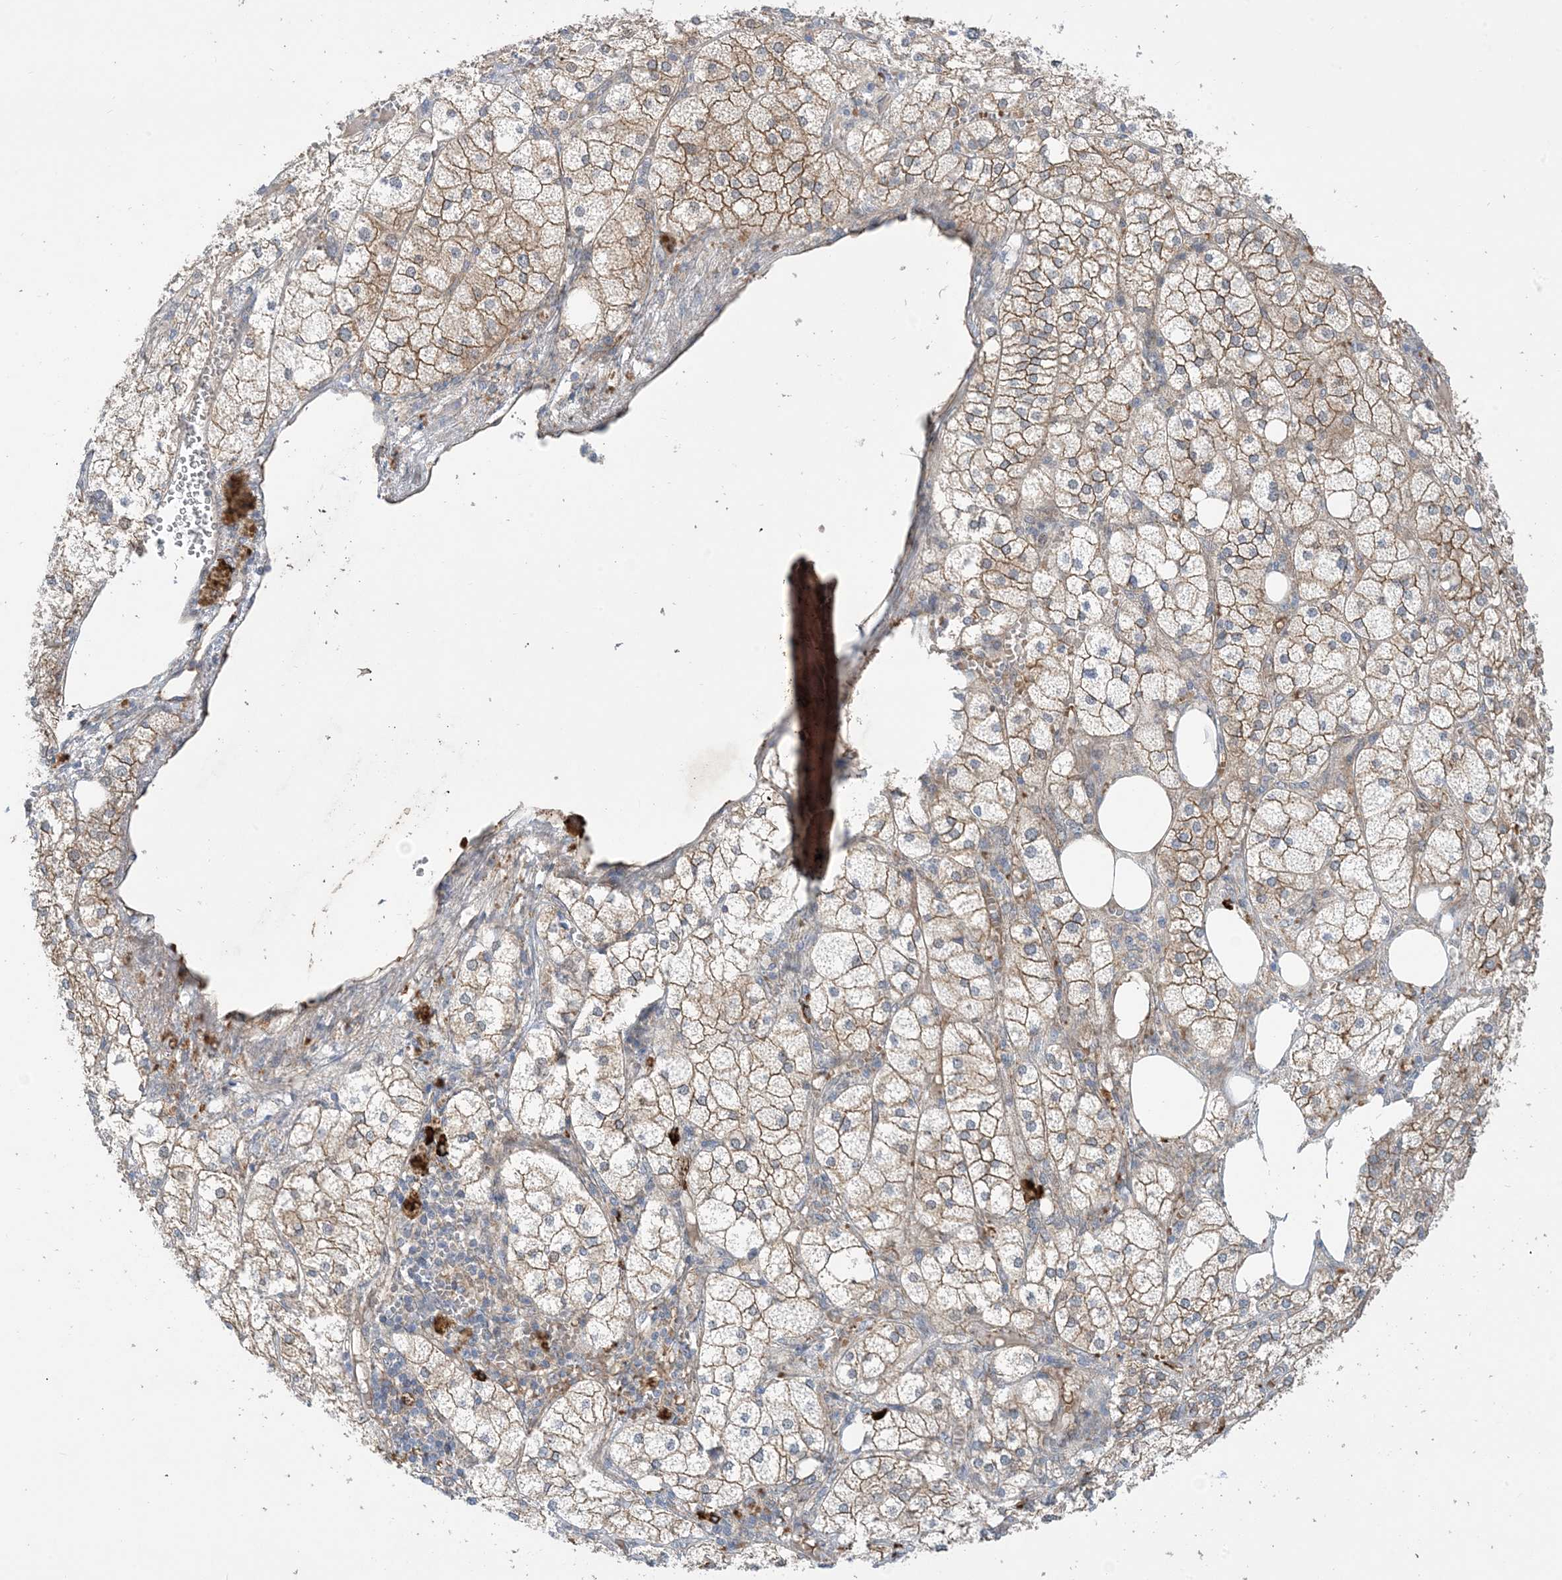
{"staining": {"intensity": "moderate", "quantity": ">75%", "location": "cytoplasmic/membranous"}, "tissue": "adrenal gland", "cell_type": "Glandular cells", "image_type": "normal", "snomed": [{"axis": "morphology", "description": "Normal tissue, NOS"}, {"axis": "topography", "description": "Adrenal gland"}], "caption": "A photomicrograph of adrenal gland stained for a protein demonstrates moderate cytoplasmic/membranous brown staining in glandular cells.", "gene": "AOC1", "patient": {"sex": "female", "age": 61}}